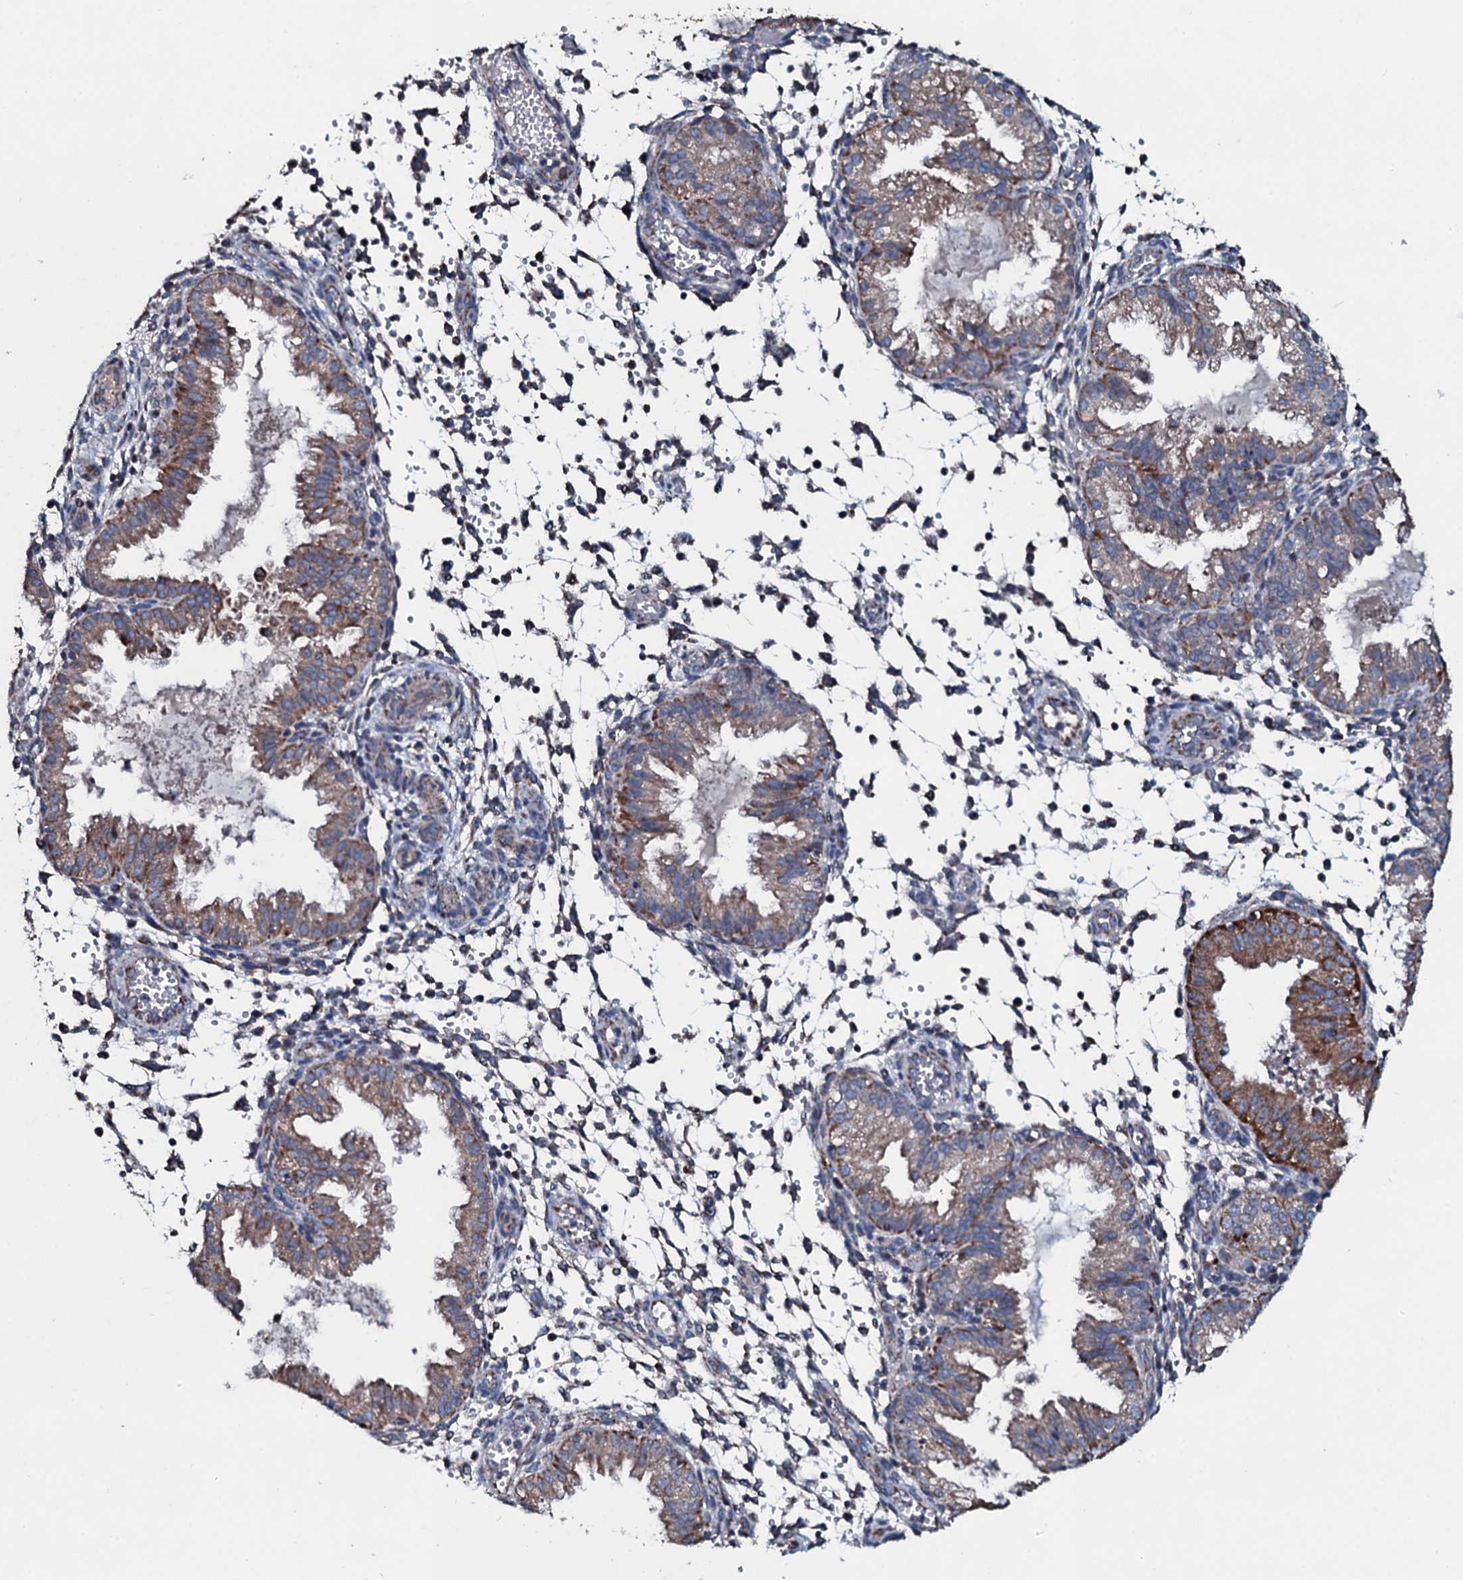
{"staining": {"intensity": "weak", "quantity": "25%-75%", "location": "cytoplasmic/membranous"}, "tissue": "endometrium", "cell_type": "Cells in endometrial stroma", "image_type": "normal", "snomed": [{"axis": "morphology", "description": "Normal tissue, NOS"}, {"axis": "topography", "description": "Endometrium"}], "caption": "Immunohistochemical staining of benign human endometrium displays 25%-75% levels of weak cytoplasmic/membranous protein staining in about 25%-75% of cells in endometrial stroma. The staining is performed using DAB brown chromogen to label protein expression. The nuclei are counter-stained blue using hematoxylin.", "gene": "DYNC2I2", "patient": {"sex": "female", "age": 33}}